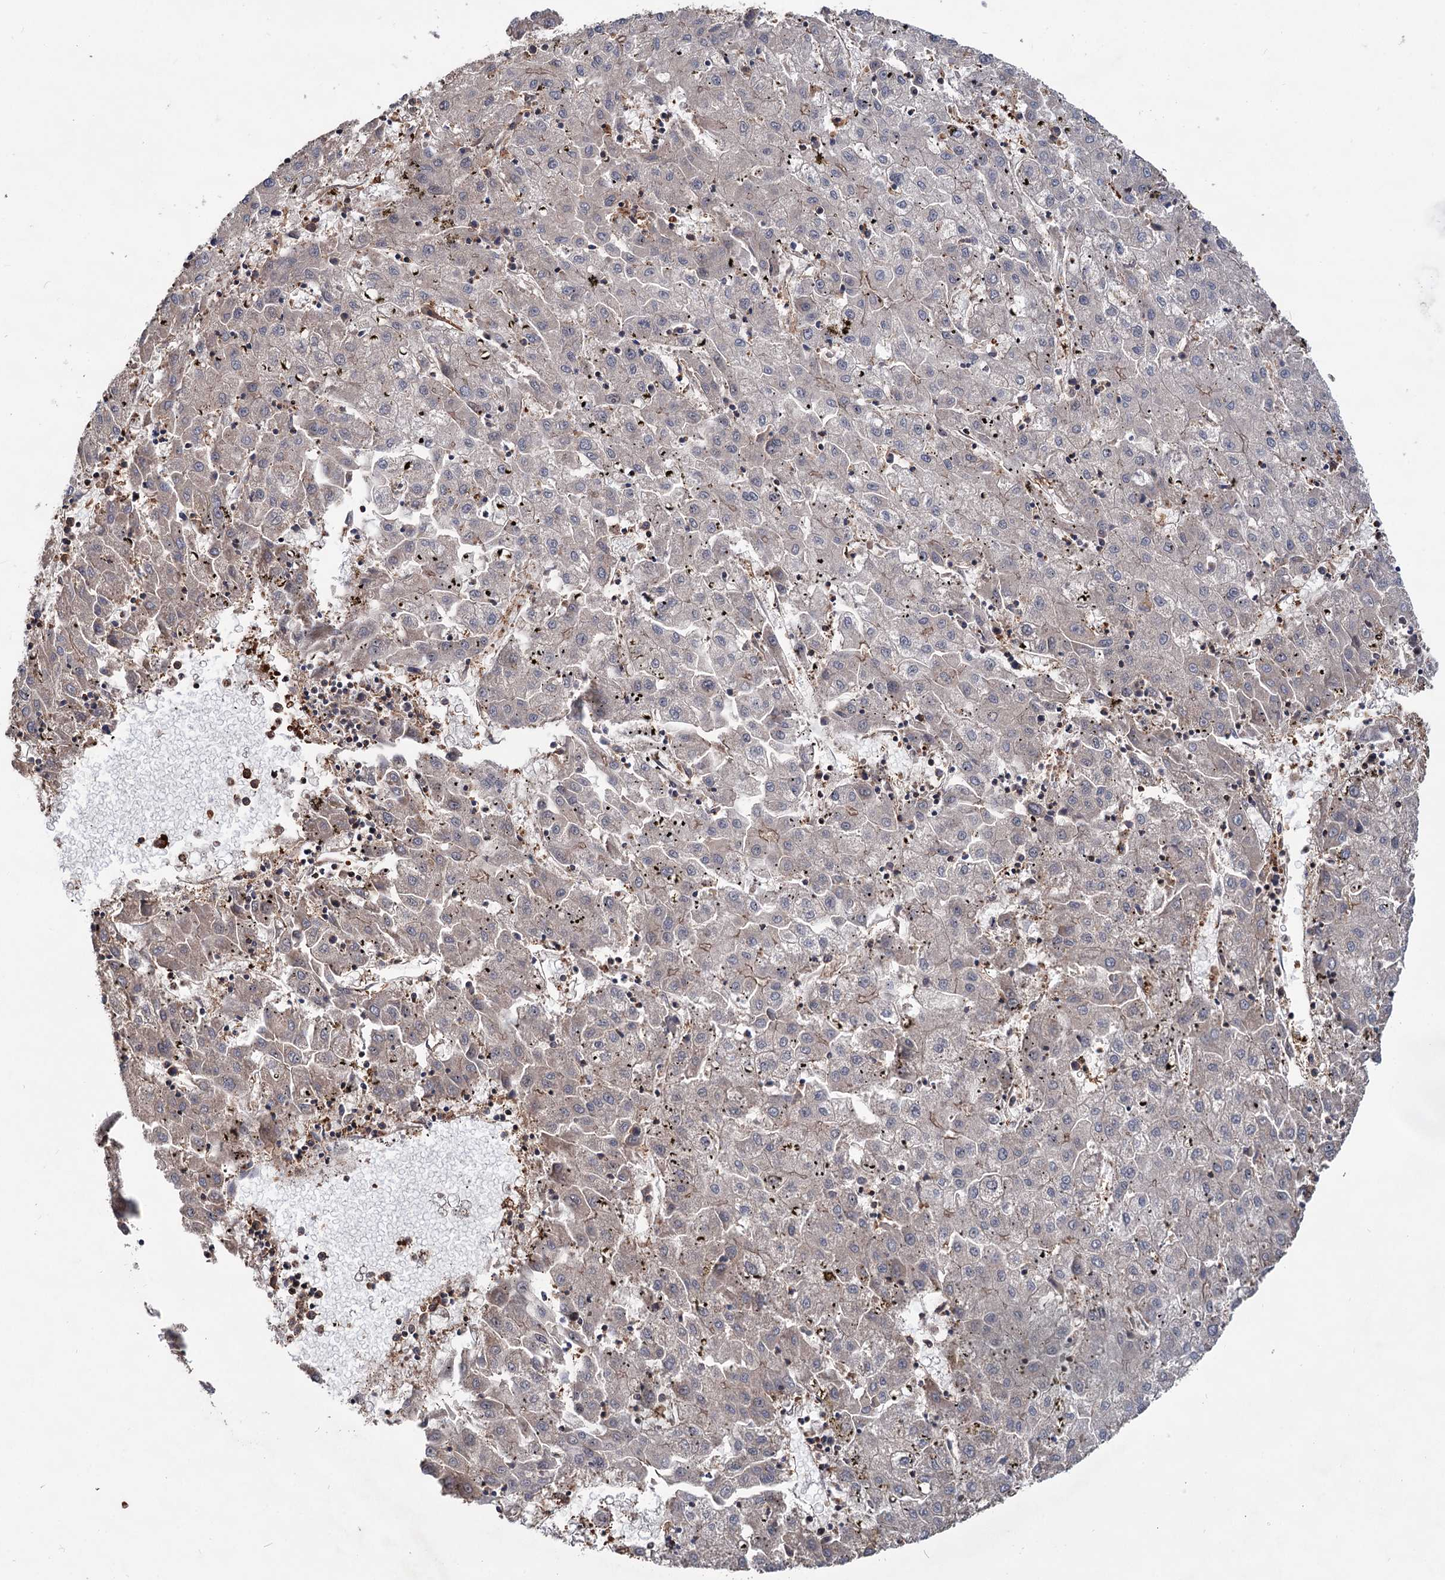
{"staining": {"intensity": "weak", "quantity": "<25%", "location": "cytoplasmic/membranous"}, "tissue": "liver cancer", "cell_type": "Tumor cells", "image_type": "cancer", "snomed": [{"axis": "morphology", "description": "Carcinoma, Hepatocellular, NOS"}, {"axis": "topography", "description": "Liver"}], "caption": "This is an immunohistochemistry (IHC) image of liver cancer. There is no expression in tumor cells.", "gene": "GRIP1", "patient": {"sex": "male", "age": 72}}